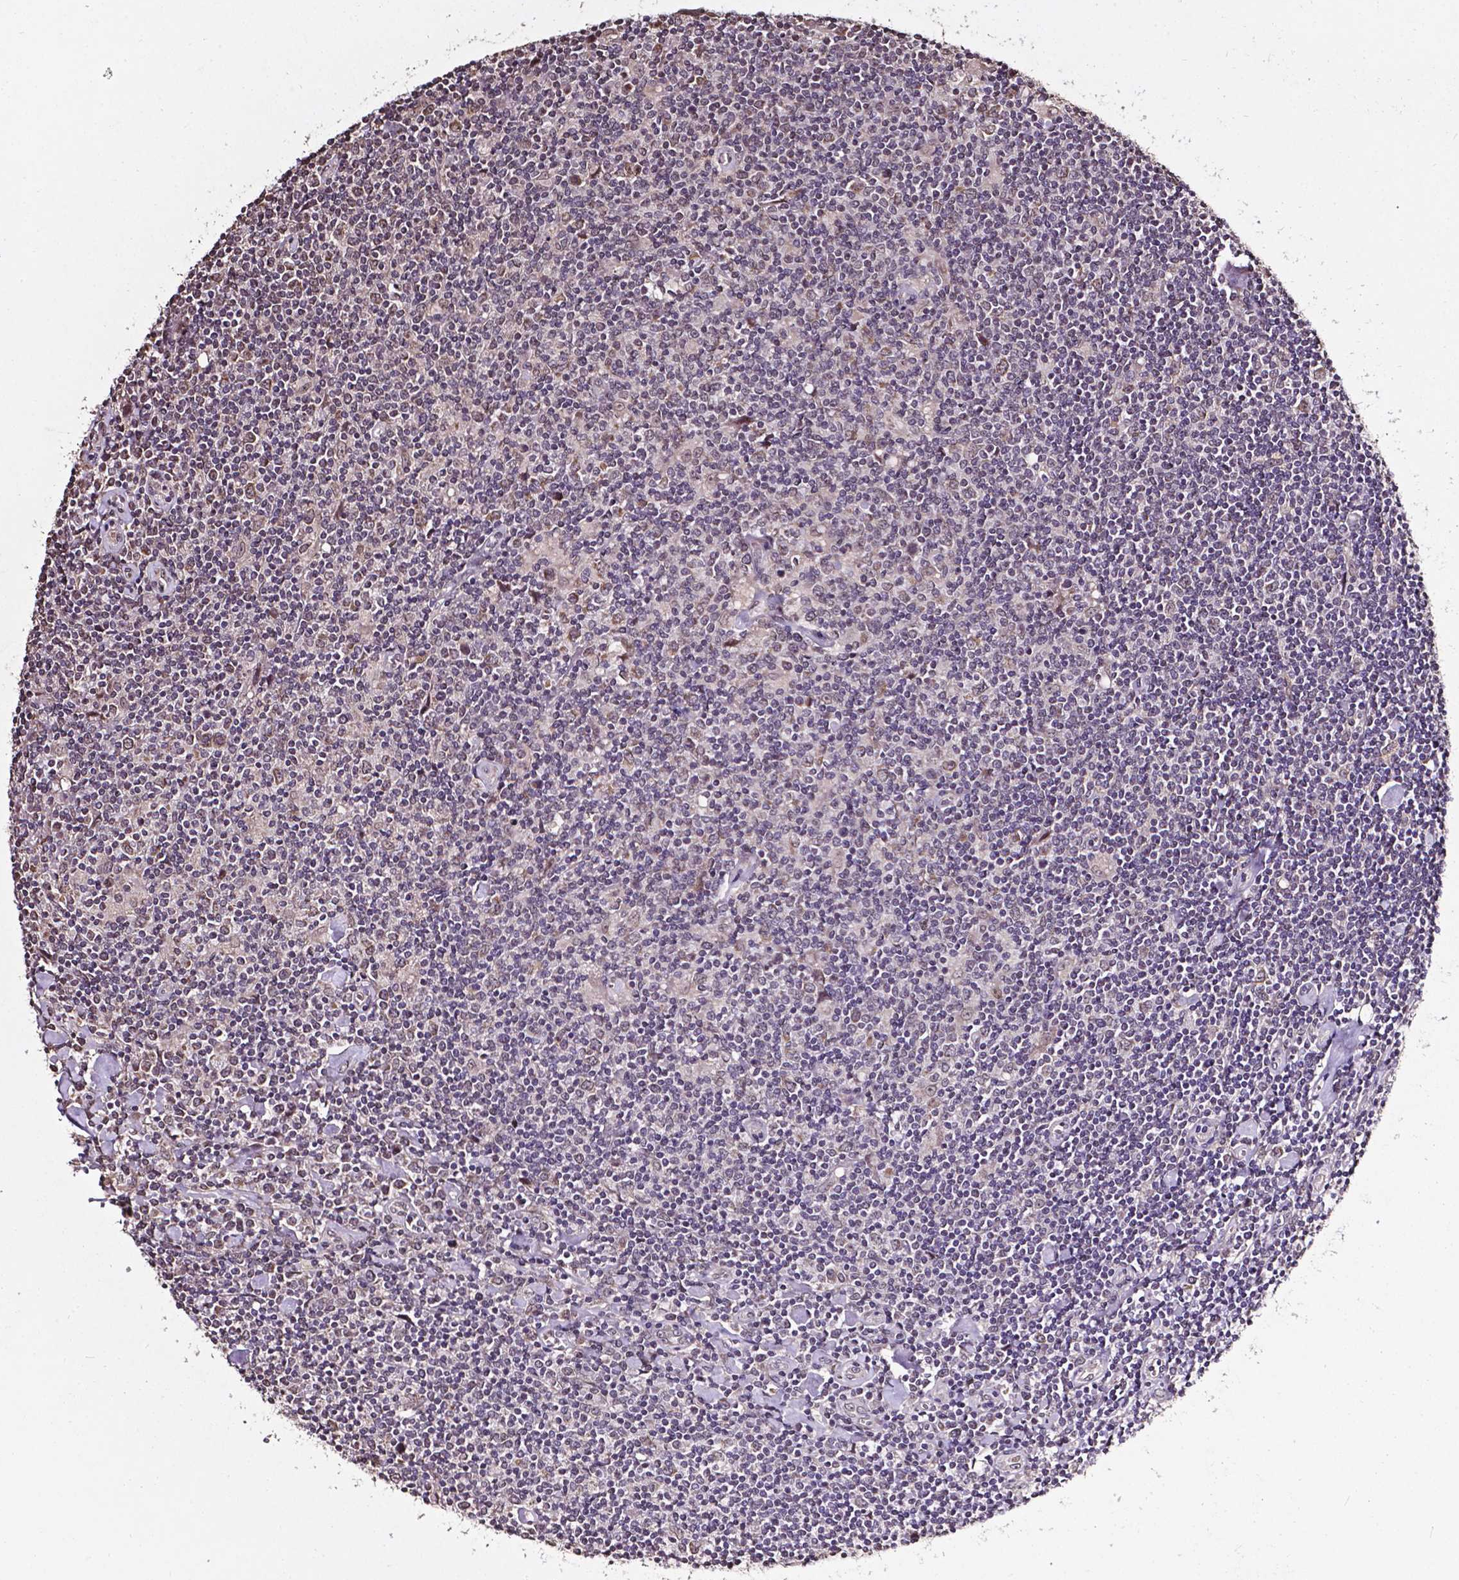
{"staining": {"intensity": "negative", "quantity": "none", "location": "none"}, "tissue": "lymphoma", "cell_type": "Tumor cells", "image_type": "cancer", "snomed": [{"axis": "morphology", "description": "Hodgkin's disease, NOS"}, {"axis": "topography", "description": "Lymph node"}], "caption": "Tumor cells are negative for brown protein staining in Hodgkin's disease. (DAB (3,3'-diaminobenzidine) IHC visualized using brightfield microscopy, high magnification).", "gene": "GLRA2", "patient": {"sex": "male", "age": 40}}